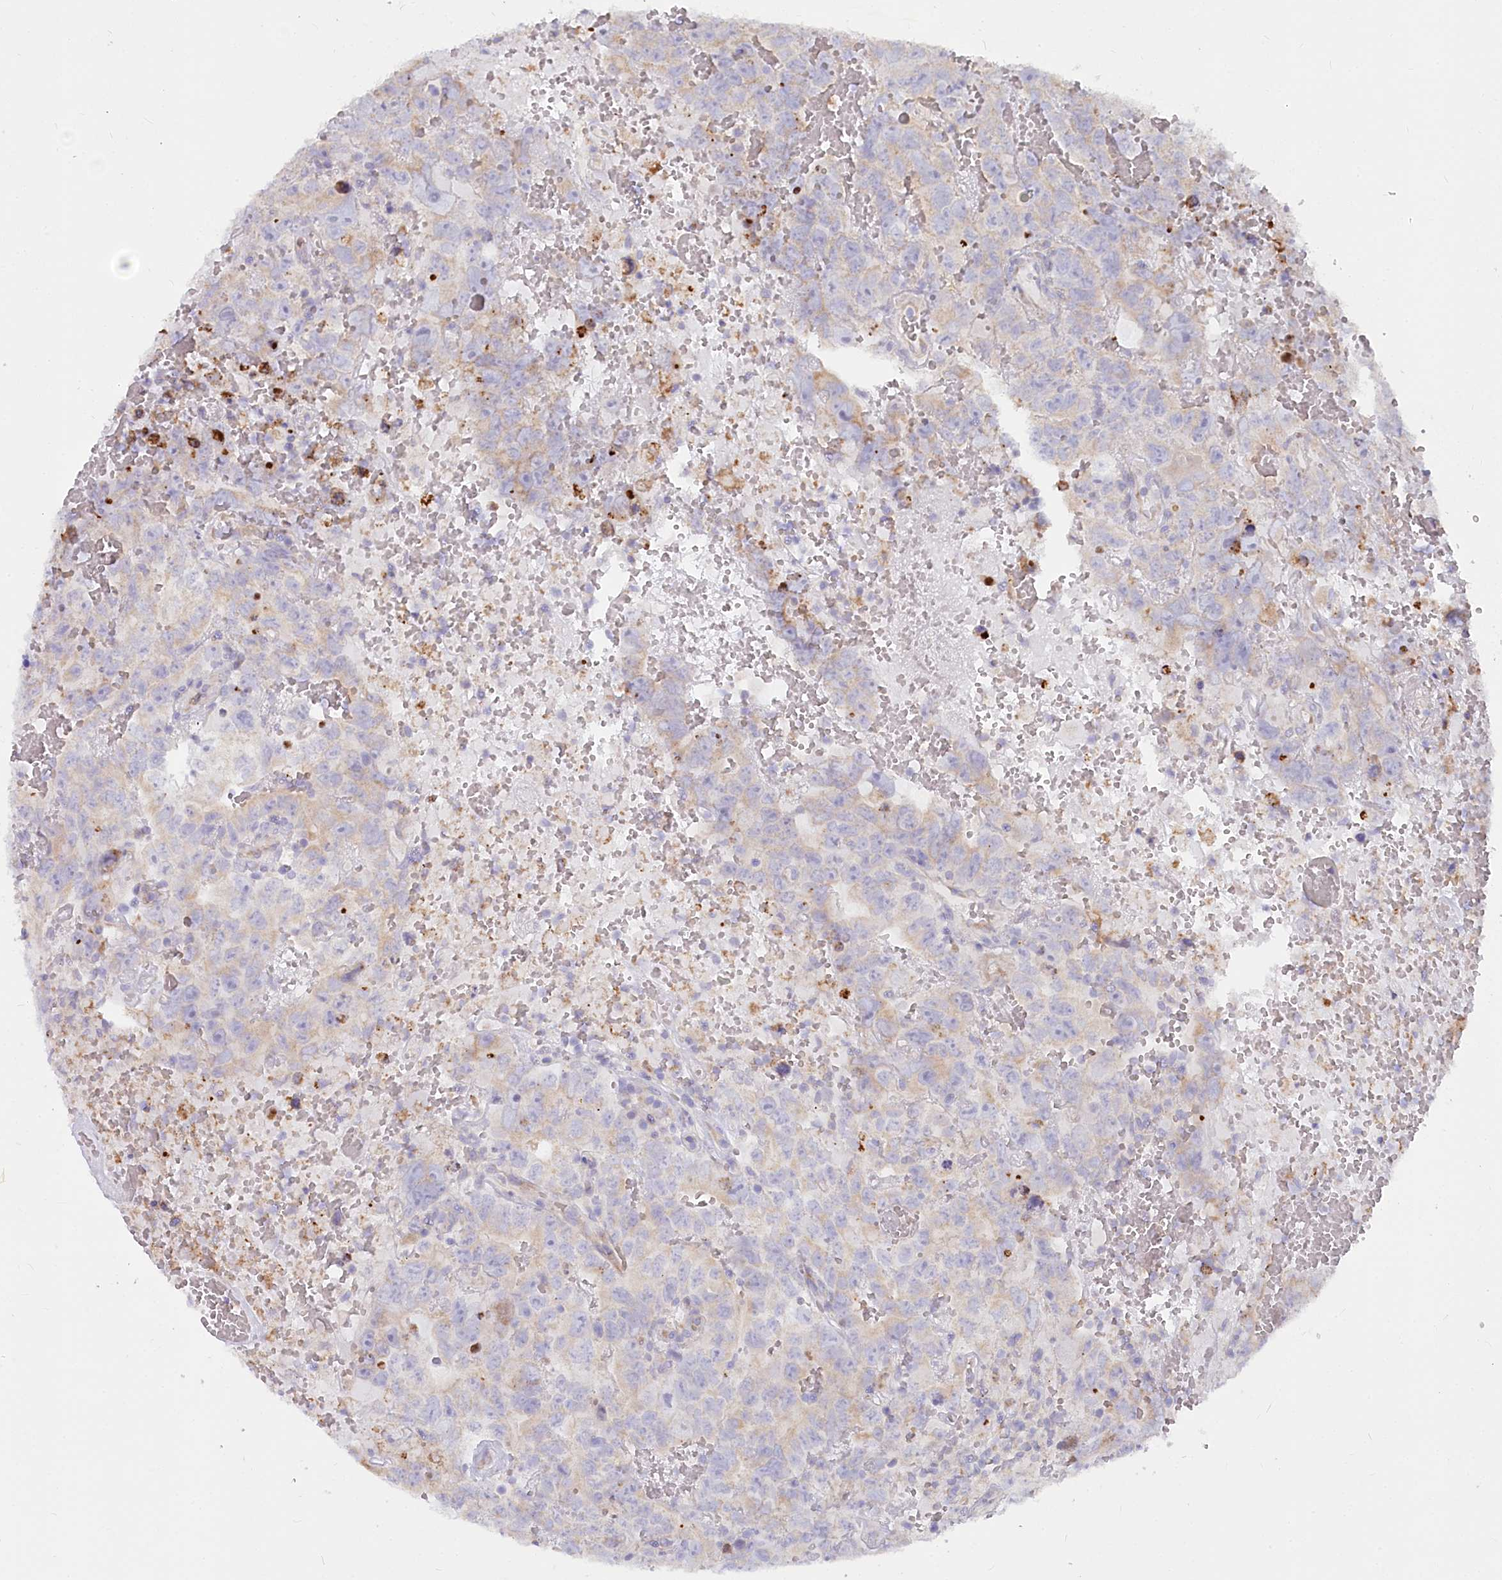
{"staining": {"intensity": "moderate", "quantity": "<25%", "location": "cytoplasmic/membranous"}, "tissue": "testis cancer", "cell_type": "Tumor cells", "image_type": "cancer", "snomed": [{"axis": "morphology", "description": "Carcinoma, Embryonal, NOS"}, {"axis": "topography", "description": "Testis"}], "caption": "Protein analysis of testis embryonal carcinoma tissue reveals moderate cytoplasmic/membranous positivity in about <25% of tumor cells.", "gene": "POGLUT1", "patient": {"sex": "male", "age": 45}}